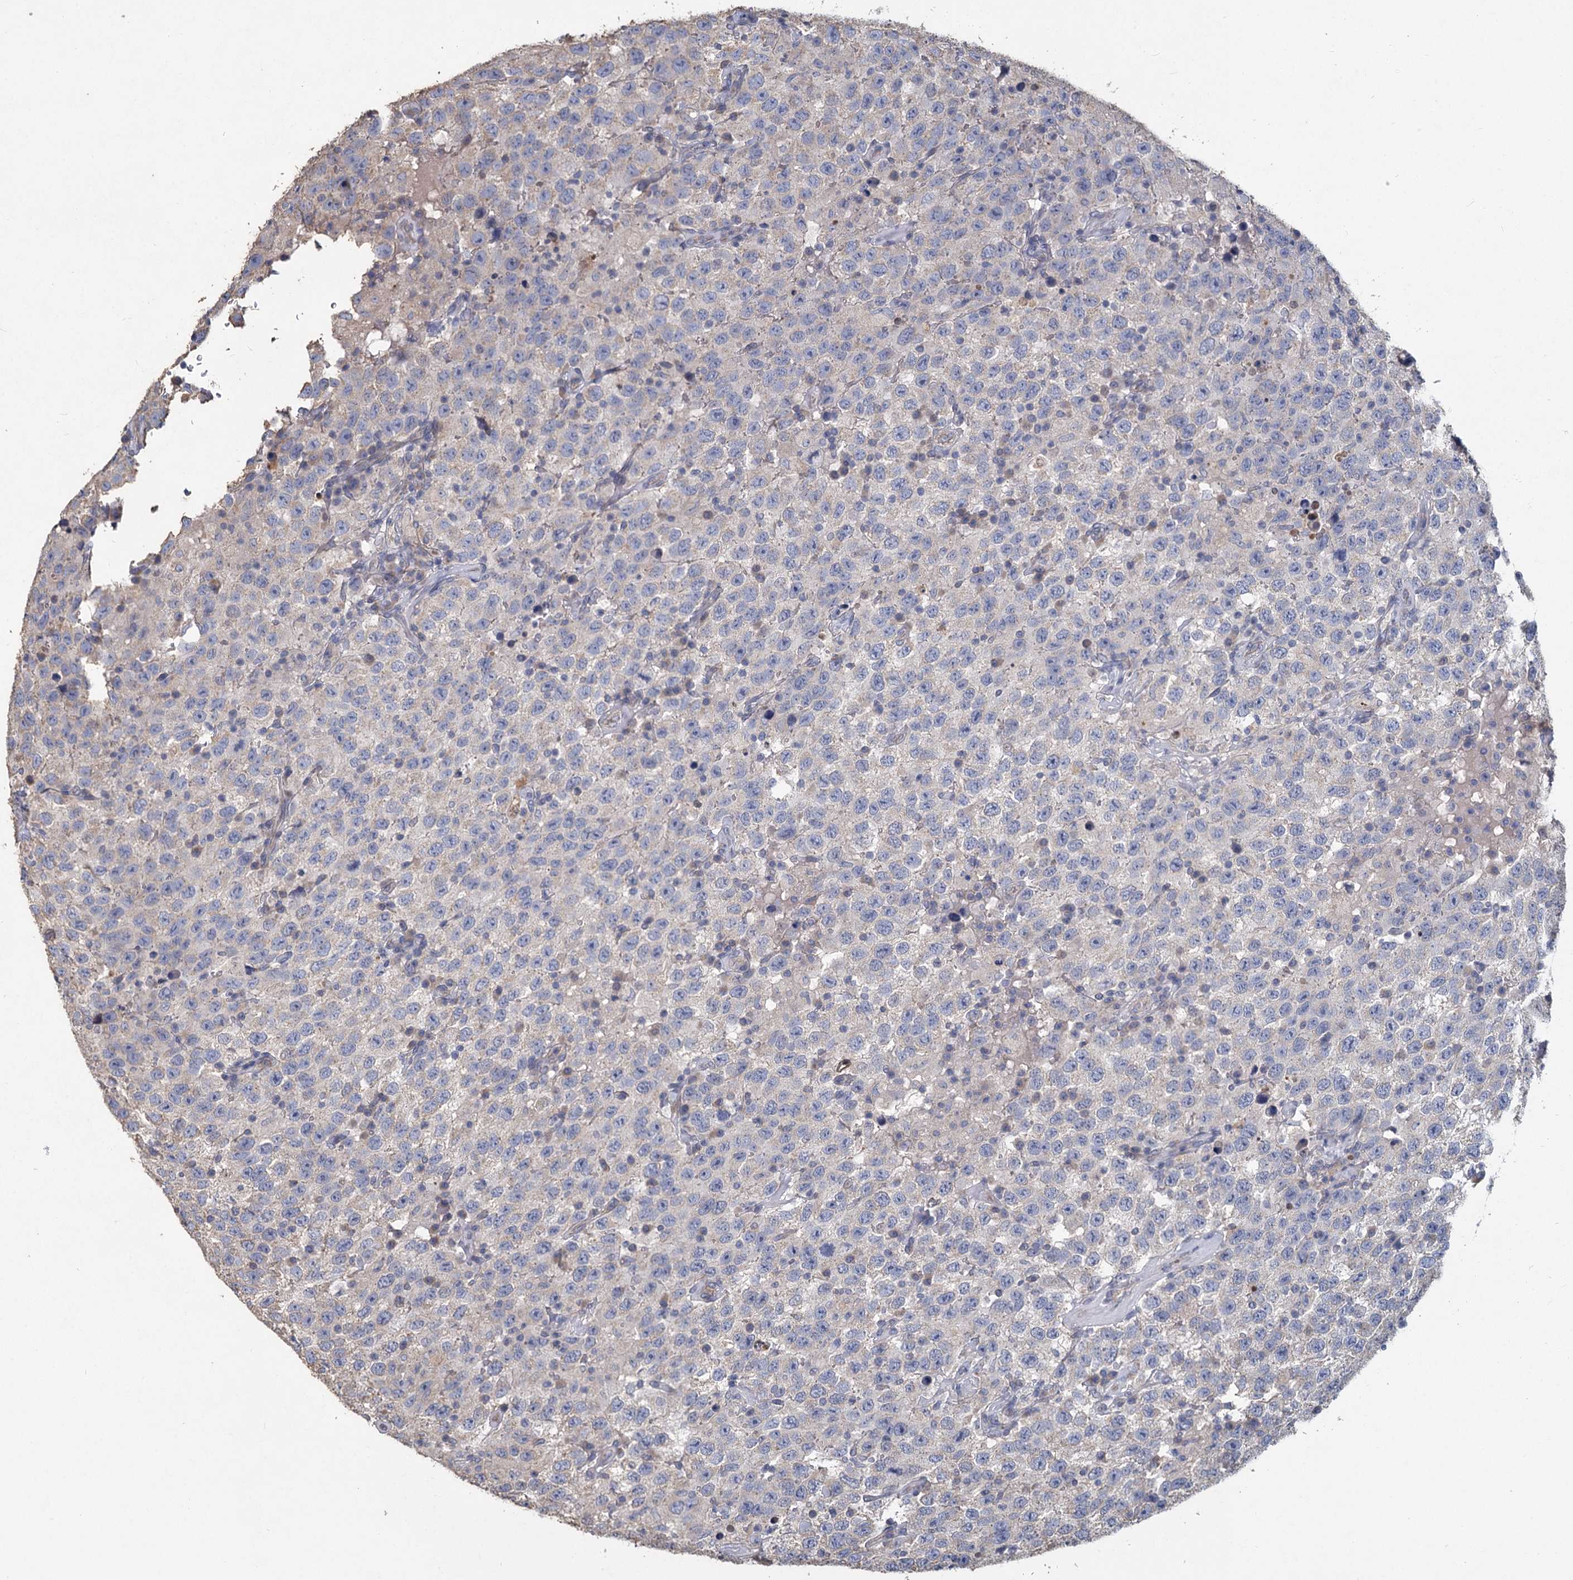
{"staining": {"intensity": "negative", "quantity": "none", "location": "none"}, "tissue": "testis cancer", "cell_type": "Tumor cells", "image_type": "cancer", "snomed": [{"axis": "morphology", "description": "Seminoma, NOS"}, {"axis": "topography", "description": "Testis"}], "caption": "Testis cancer was stained to show a protein in brown. There is no significant positivity in tumor cells.", "gene": "HES2", "patient": {"sex": "male", "age": 41}}